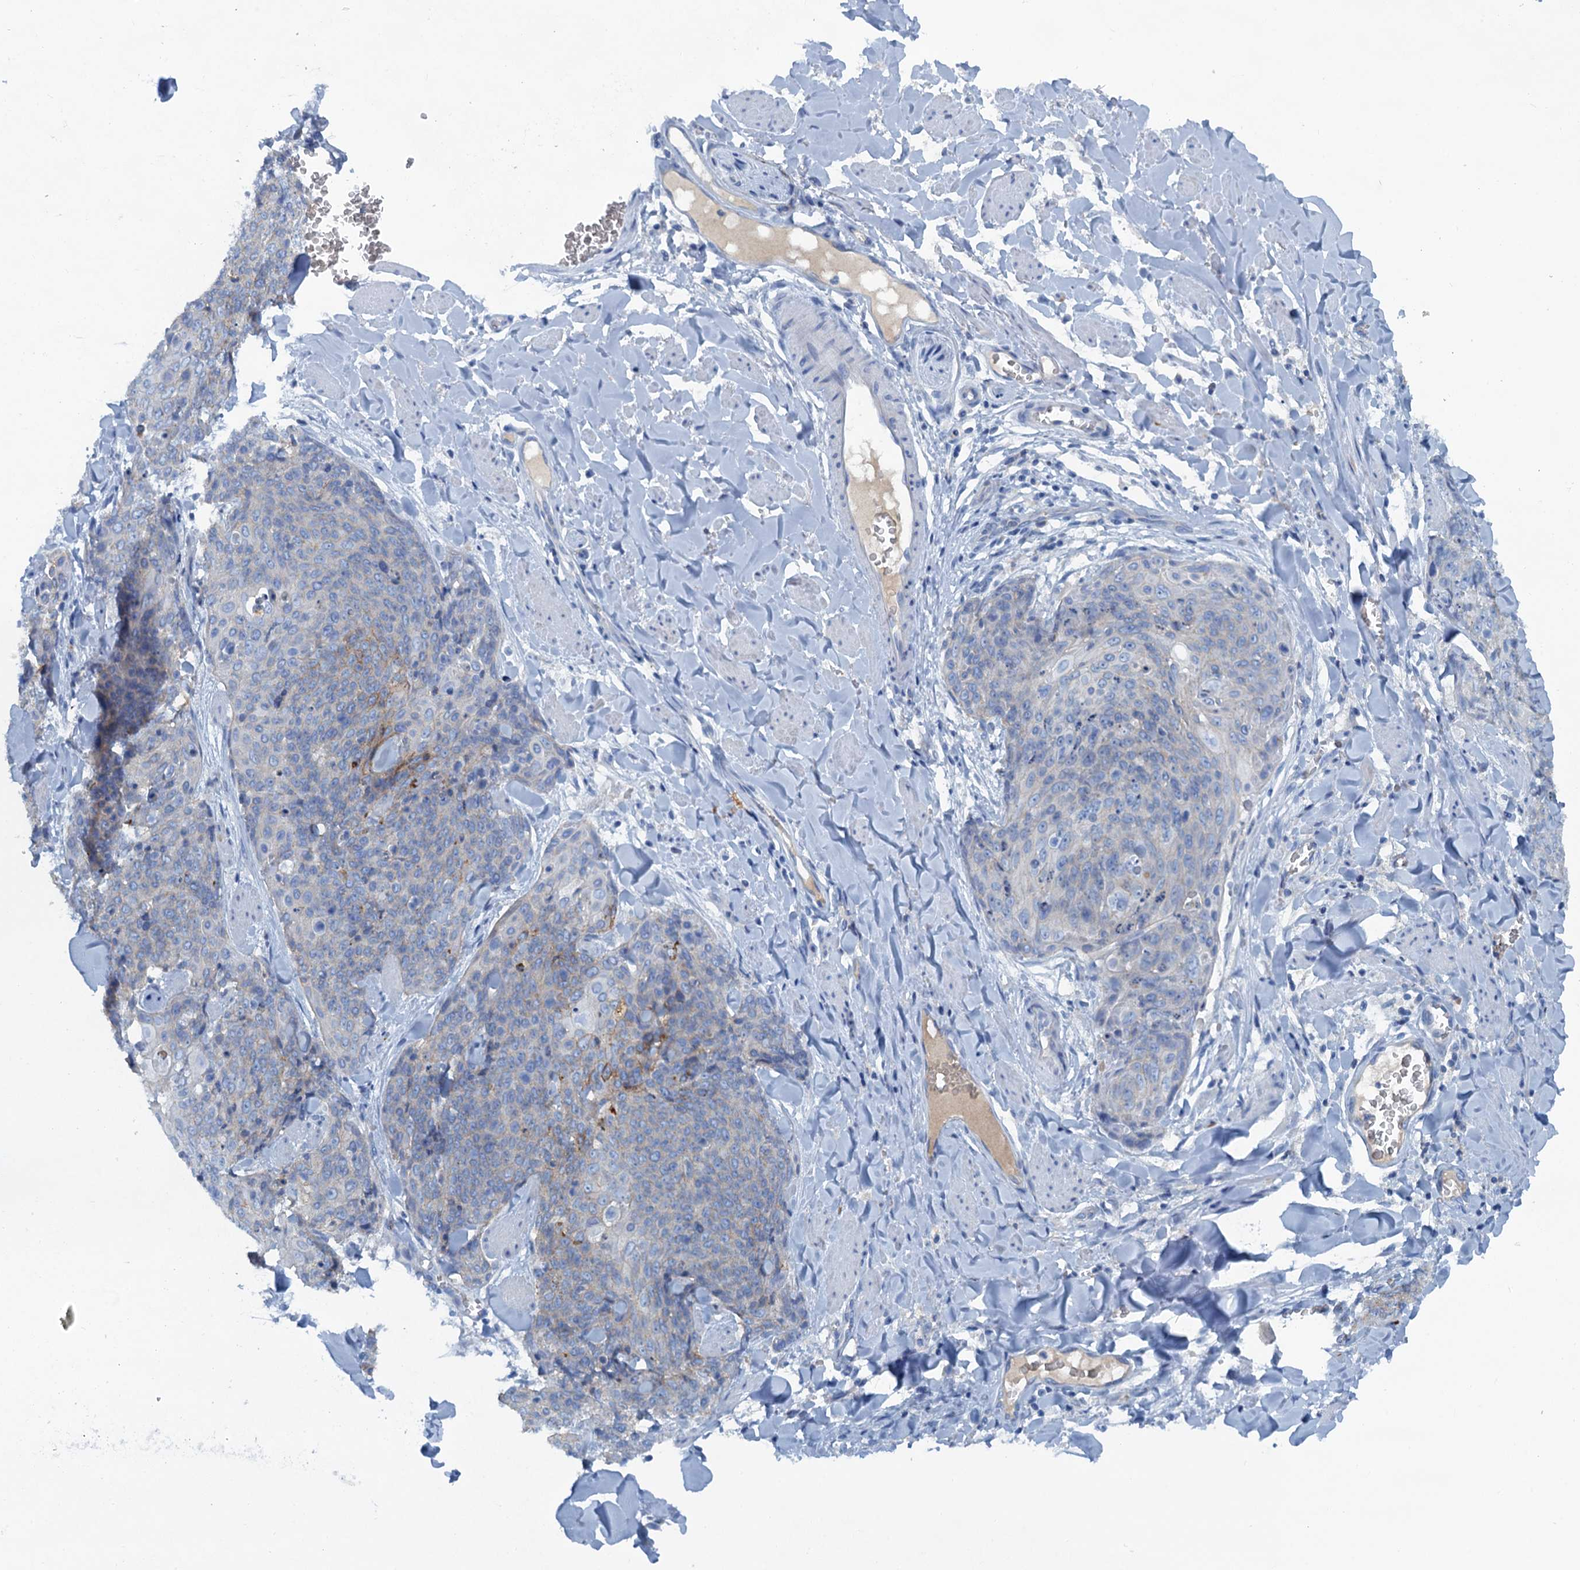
{"staining": {"intensity": "moderate", "quantity": "<25%", "location": "cytoplasmic/membranous"}, "tissue": "skin cancer", "cell_type": "Tumor cells", "image_type": "cancer", "snomed": [{"axis": "morphology", "description": "Squamous cell carcinoma, NOS"}, {"axis": "topography", "description": "Skin"}, {"axis": "topography", "description": "Vulva"}], "caption": "Protein staining of skin squamous cell carcinoma tissue shows moderate cytoplasmic/membranous expression in approximately <25% of tumor cells.", "gene": "MYADML2", "patient": {"sex": "female", "age": 85}}